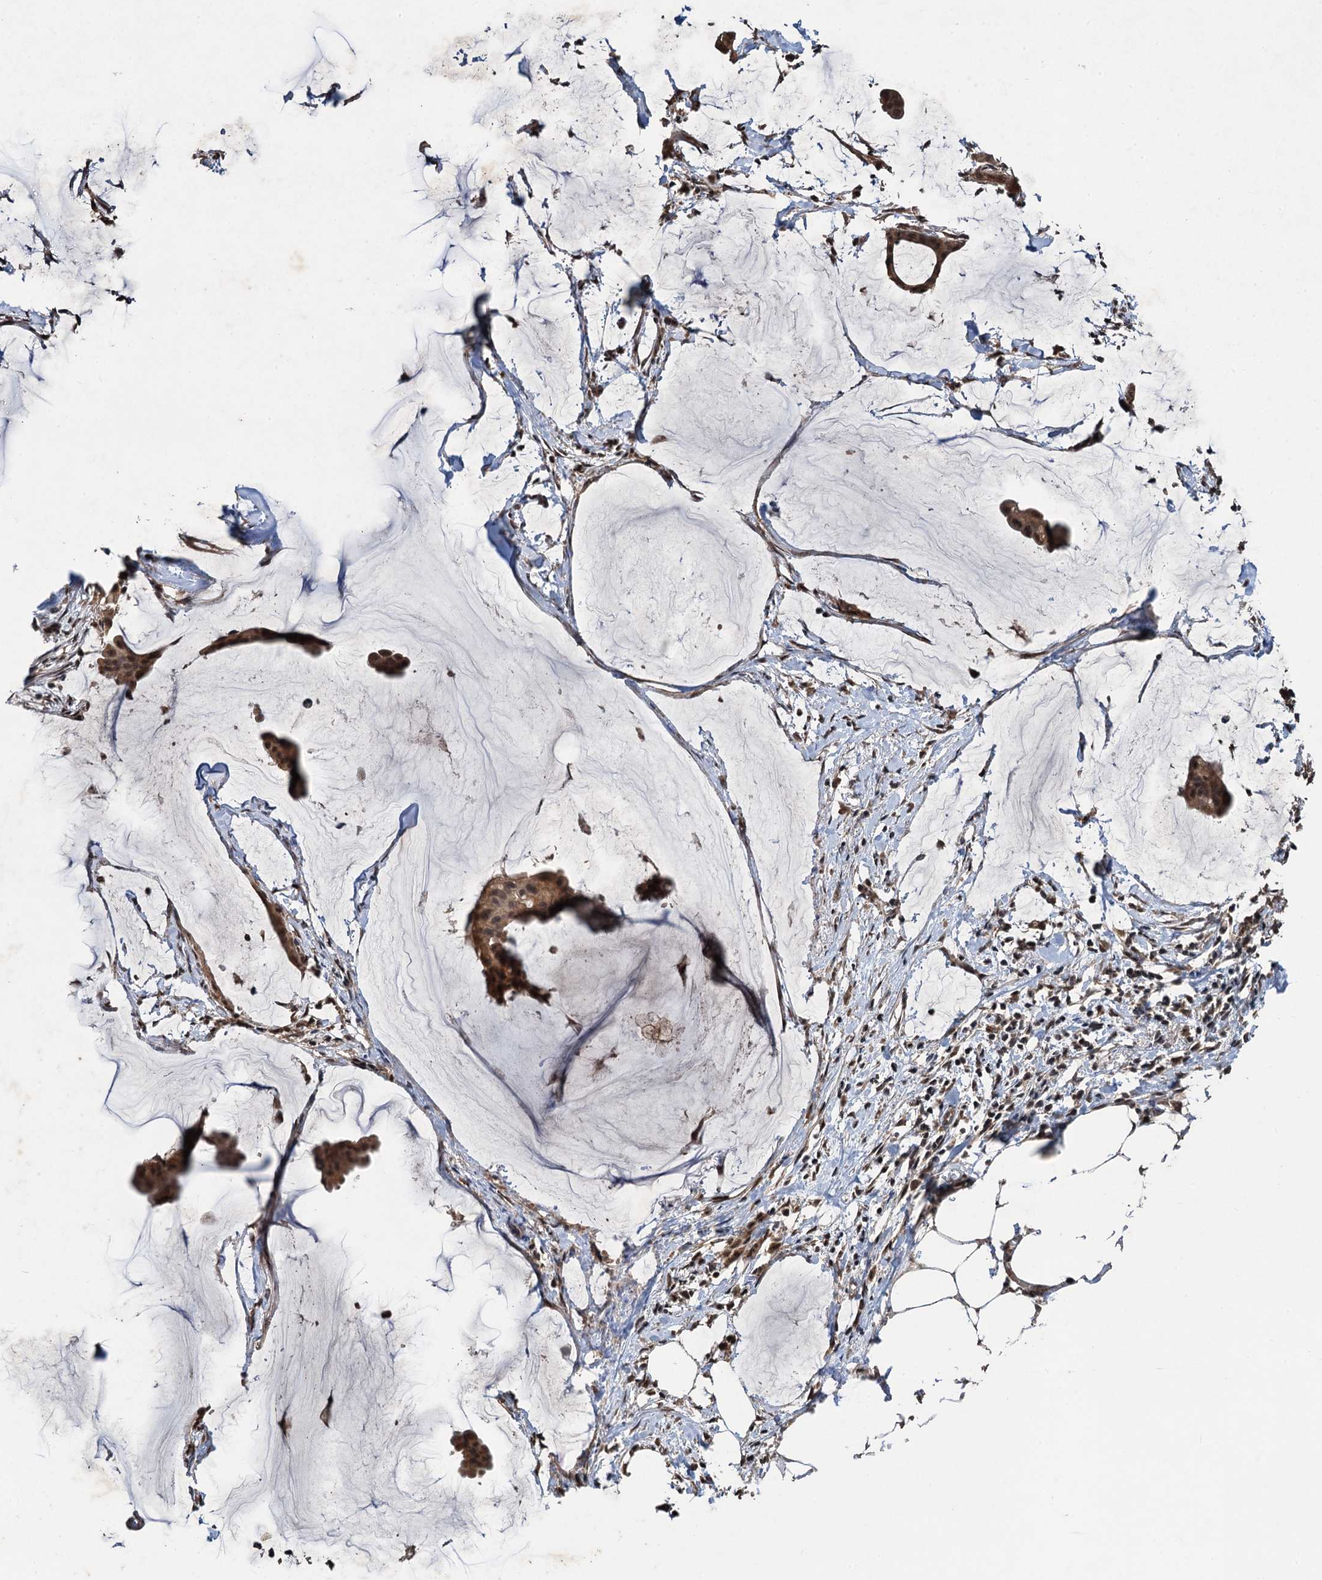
{"staining": {"intensity": "moderate", "quantity": ">75%", "location": "cytoplasmic/membranous,nuclear"}, "tissue": "ovarian cancer", "cell_type": "Tumor cells", "image_type": "cancer", "snomed": [{"axis": "morphology", "description": "Cystadenocarcinoma, mucinous, NOS"}, {"axis": "topography", "description": "Ovary"}], "caption": "Brown immunohistochemical staining in human mucinous cystadenocarcinoma (ovarian) displays moderate cytoplasmic/membranous and nuclear positivity in about >75% of tumor cells.", "gene": "REP15", "patient": {"sex": "female", "age": 73}}